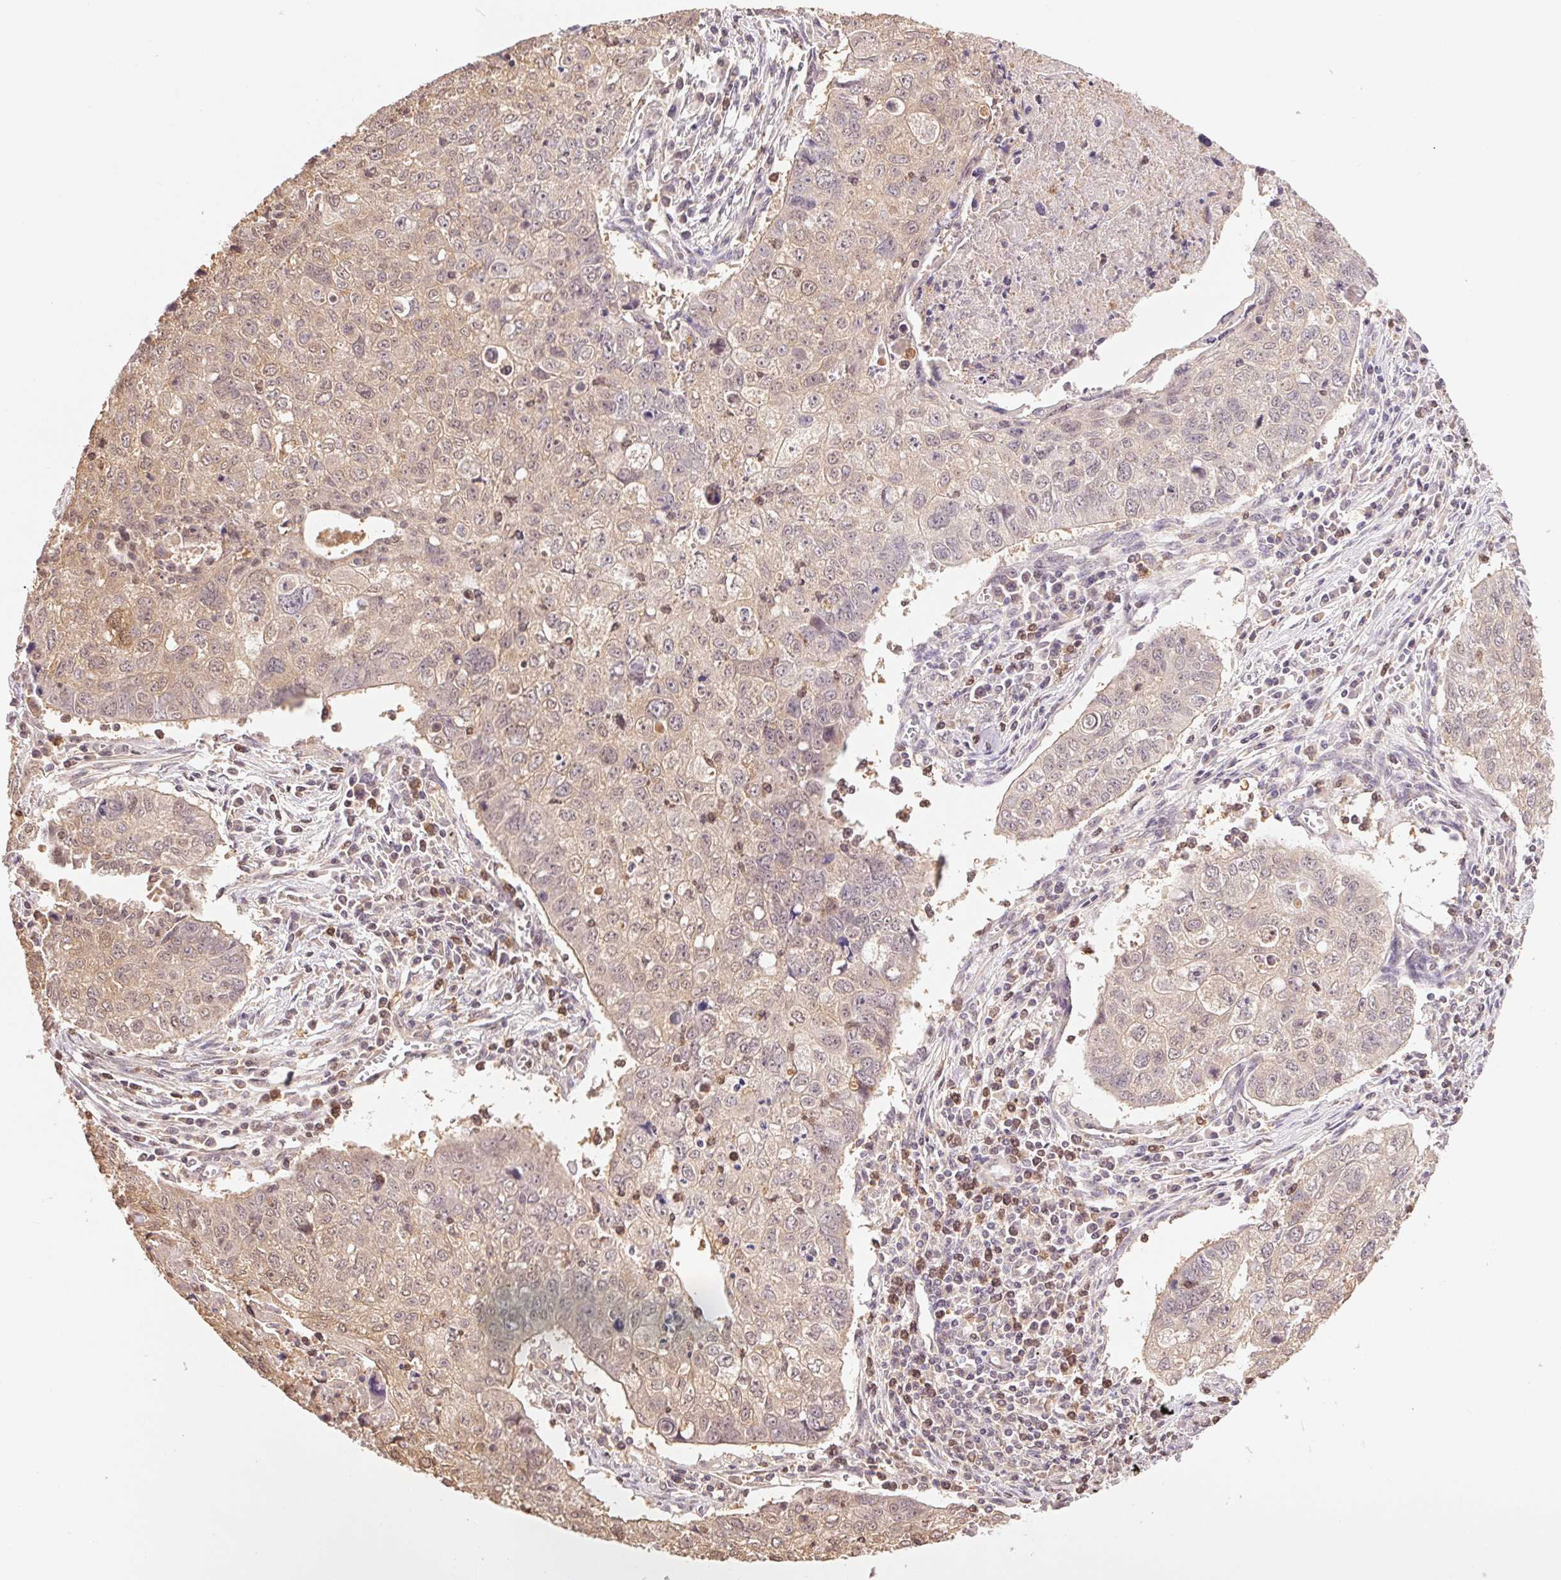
{"staining": {"intensity": "weak", "quantity": ">75%", "location": "cytoplasmic/membranous"}, "tissue": "lung cancer", "cell_type": "Tumor cells", "image_type": "cancer", "snomed": [{"axis": "morphology", "description": "Normal morphology"}, {"axis": "morphology", "description": "Aneuploidy"}, {"axis": "morphology", "description": "Squamous cell carcinoma, NOS"}, {"axis": "topography", "description": "Lymph node"}, {"axis": "topography", "description": "Lung"}], "caption": "Immunohistochemistry staining of lung cancer, which exhibits low levels of weak cytoplasmic/membranous staining in approximately >75% of tumor cells indicating weak cytoplasmic/membranous protein expression. The staining was performed using DAB (3,3'-diaminobenzidine) (brown) for protein detection and nuclei were counterstained in hematoxylin (blue).", "gene": "CDC123", "patient": {"sex": "female", "age": 76}}